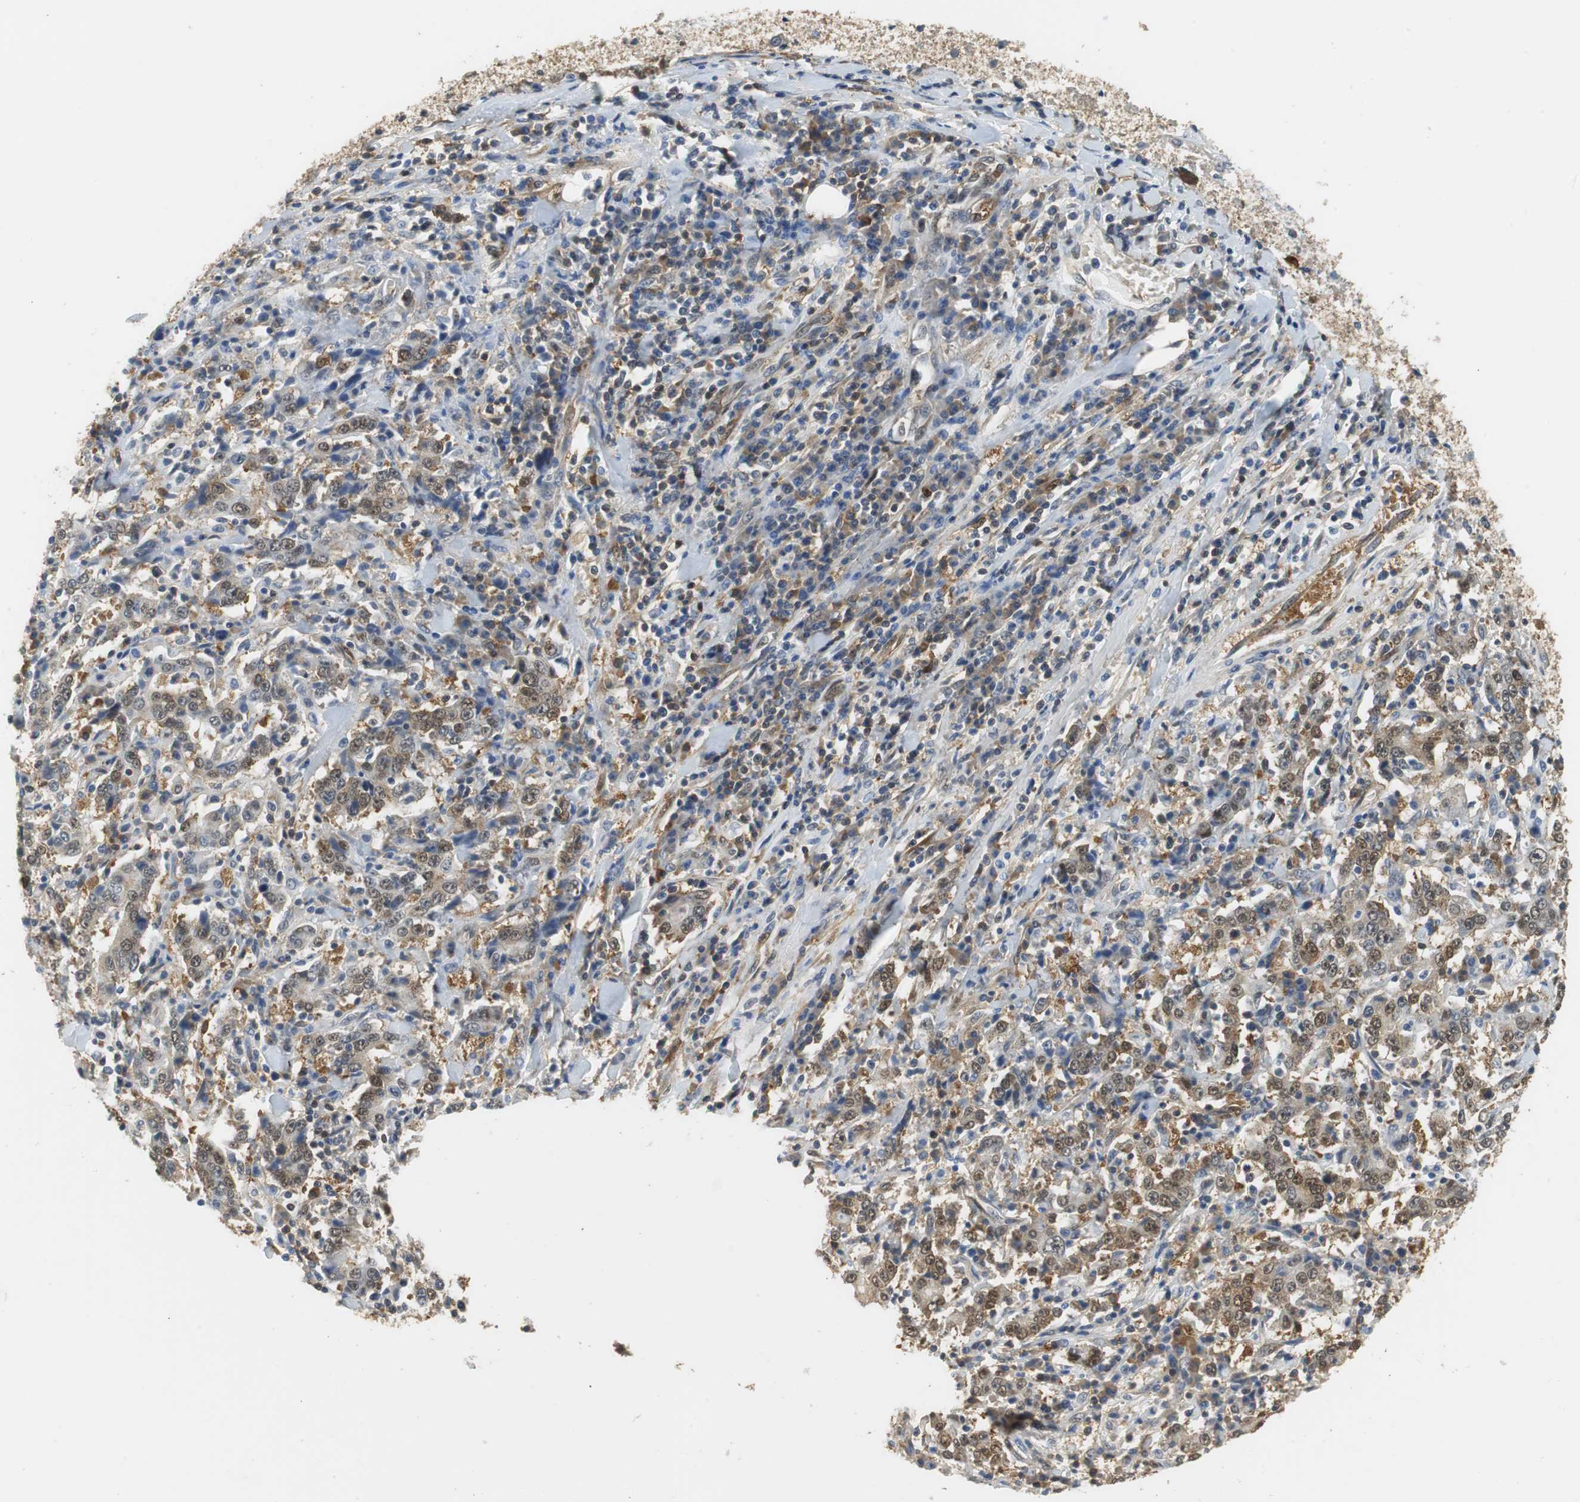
{"staining": {"intensity": "moderate", "quantity": ">75%", "location": "cytoplasmic/membranous,nuclear"}, "tissue": "stomach cancer", "cell_type": "Tumor cells", "image_type": "cancer", "snomed": [{"axis": "morphology", "description": "Normal tissue, NOS"}, {"axis": "morphology", "description": "Adenocarcinoma, NOS"}, {"axis": "topography", "description": "Stomach, upper"}, {"axis": "topography", "description": "Stomach"}], "caption": "A medium amount of moderate cytoplasmic/membranous and nuclear expression is present in about >75% of tumor cells in adenocarcinoma (stomach) tissue.", "gene": "UBQLN2", "patient": {"sex": "male", "age": 59}}